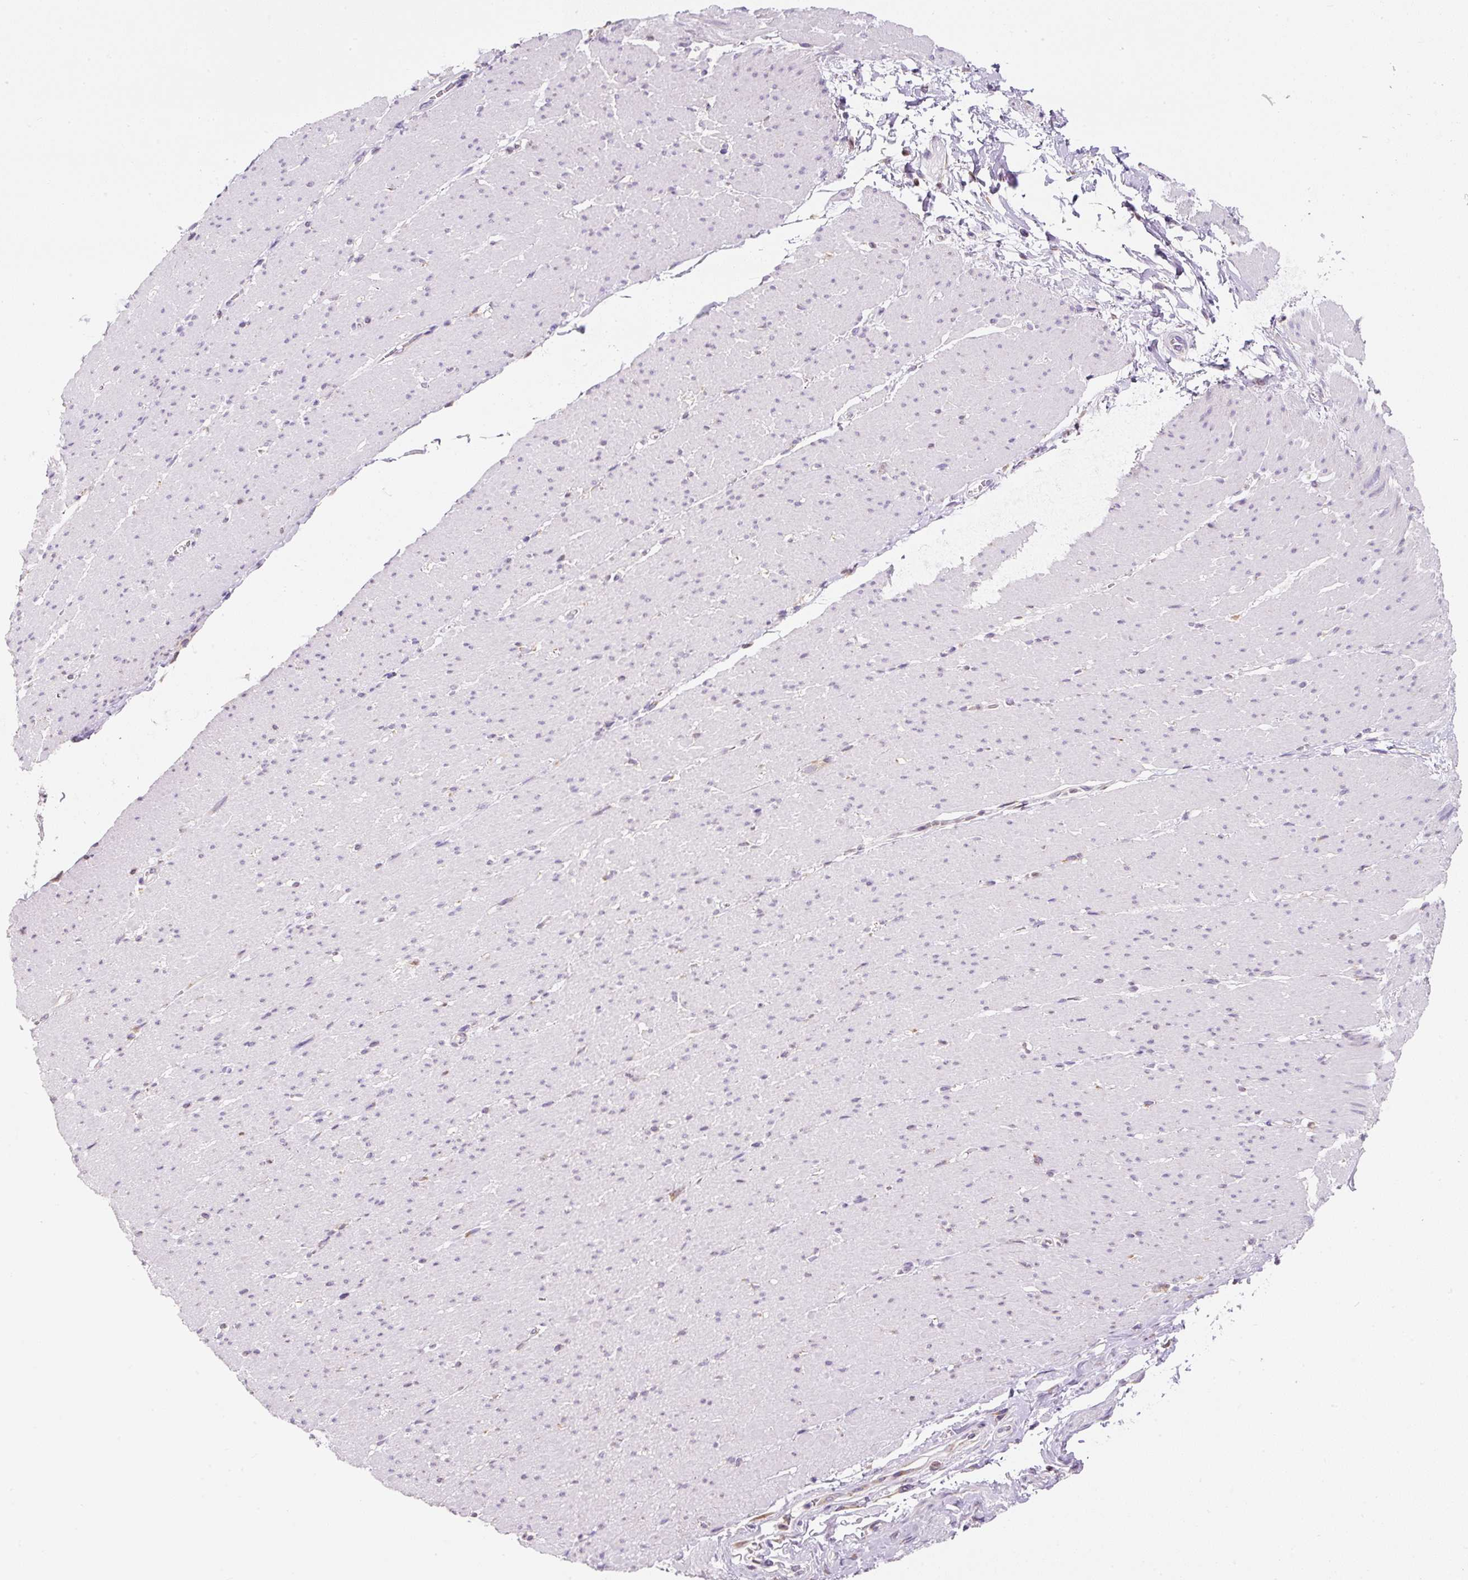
{"staining": {"intensity": "negative", "quantity": "none", "location": "none"}, "tissue": "smooth muscle", "cell_type": "Smooth muscle cells", "image_type": "normal", "snomed": [{"axis": "morphology", "description": "Normal tissue, NOS"}, {"axis": "topography", "description": "Smooth muscle"}, {"axis": "topography", "description": "Rectum"}], "caption": "IHC of benign human smooth muscle demonstrates no expression in smooth muscle cells.", "gene": "DDOST", "patient": {"sex": "male", "age": 53}}